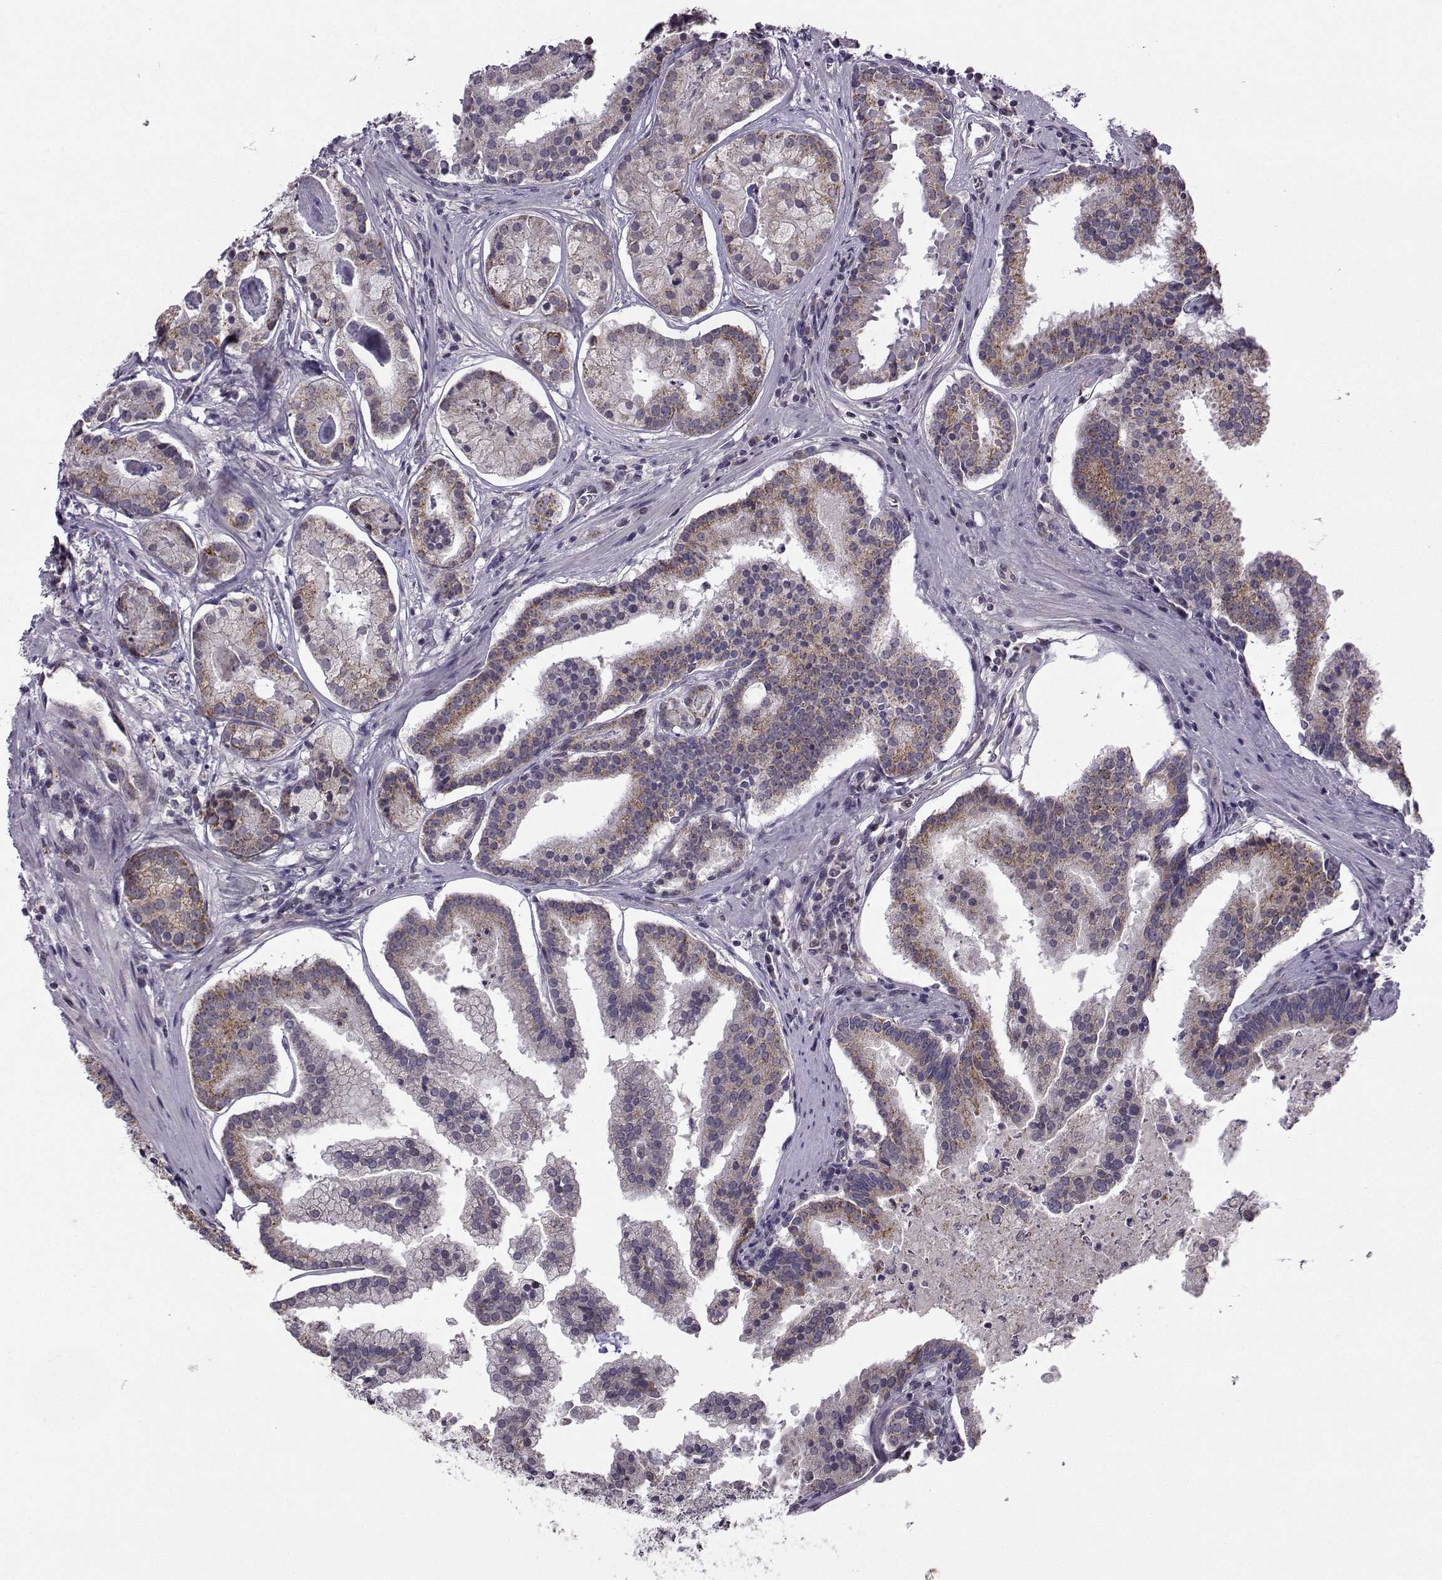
{"staining": {"intensity": "moderate", "quantity": "25%-75%", "location": "cytoplasmic/membranous"}, "tissue": "prostate cancer", "cell_type": "Tumor cells", "image_type": "cancer", "snomed": [{"axis": "morphology", "description": "Adenocarcinoma, NOS"}, {"axis": "topography", "description": "Prostate and seminal vesicle, NOS"}, {"axis": "topography", "description": "Prostate"}], "caption": "Immunohistochemistry micrograph of prostate cancer stained for a protein (brown), which demonstrates medium levels of moderate cytoplasmic/membranous staining in approximately 25%-75% of tumor cells.", "gene": "NECAB3", "patient": {"sex": "male", "age": 44}}